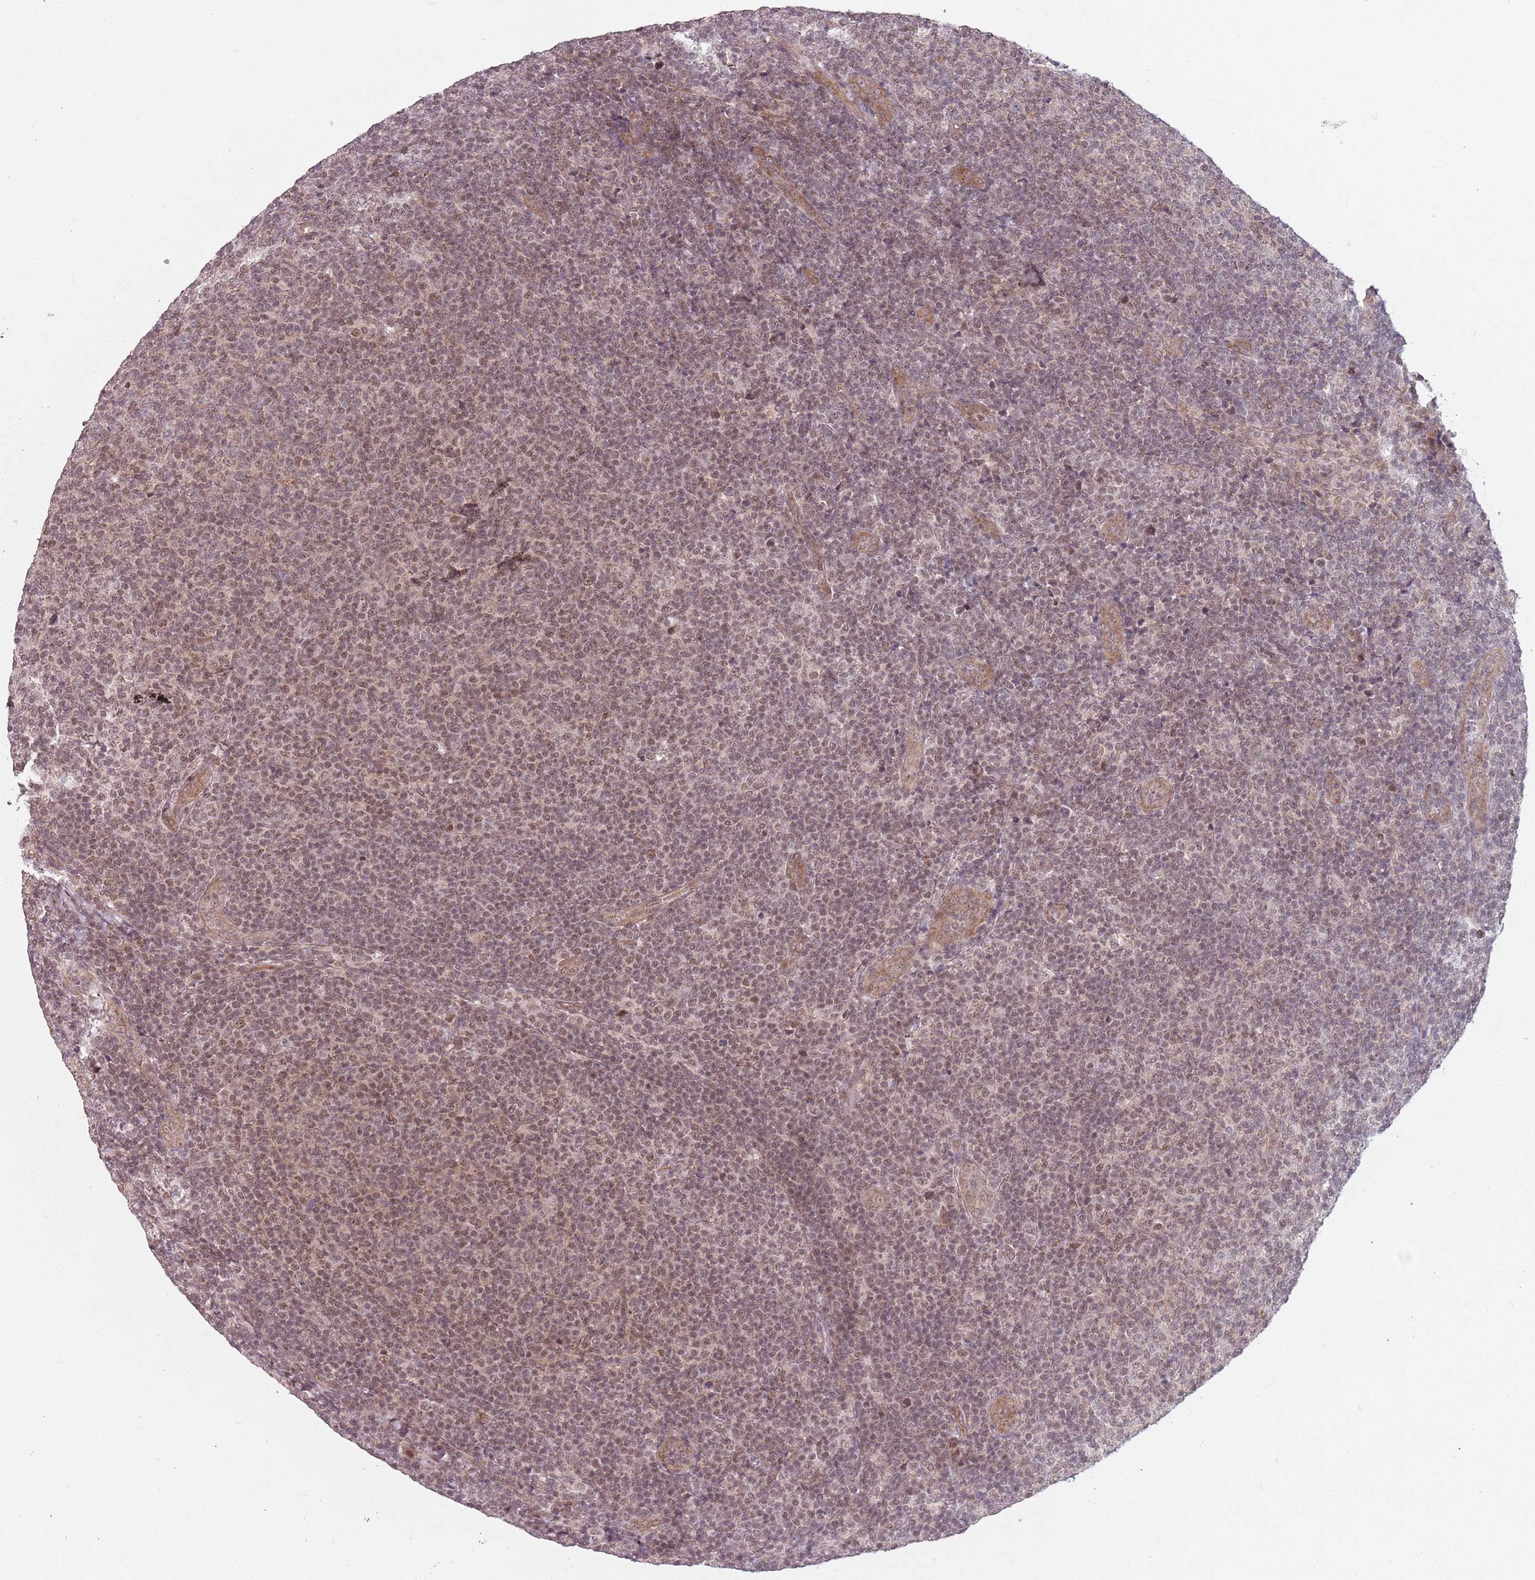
{"staining": {"intensity": "weak", "quantity": "25%-75%", "location": "nuclear"}, "tissue": "lymphoma", "cell_type": "Tumor cells", "image_type": "cancer", "snomed": [{"axis": "morphology", "description": "Malignant lymphoma, non-Hodgkin's type, Low grade"}, {"axis": "topography", "description": "Lymph node"}], "caption": "A histopathology image of lymphoma stained for a protein shows weak nuclear brown staining in tumor cells.", "gene": "SUDS3", "patient": {"sex": "male", "age": 66}}